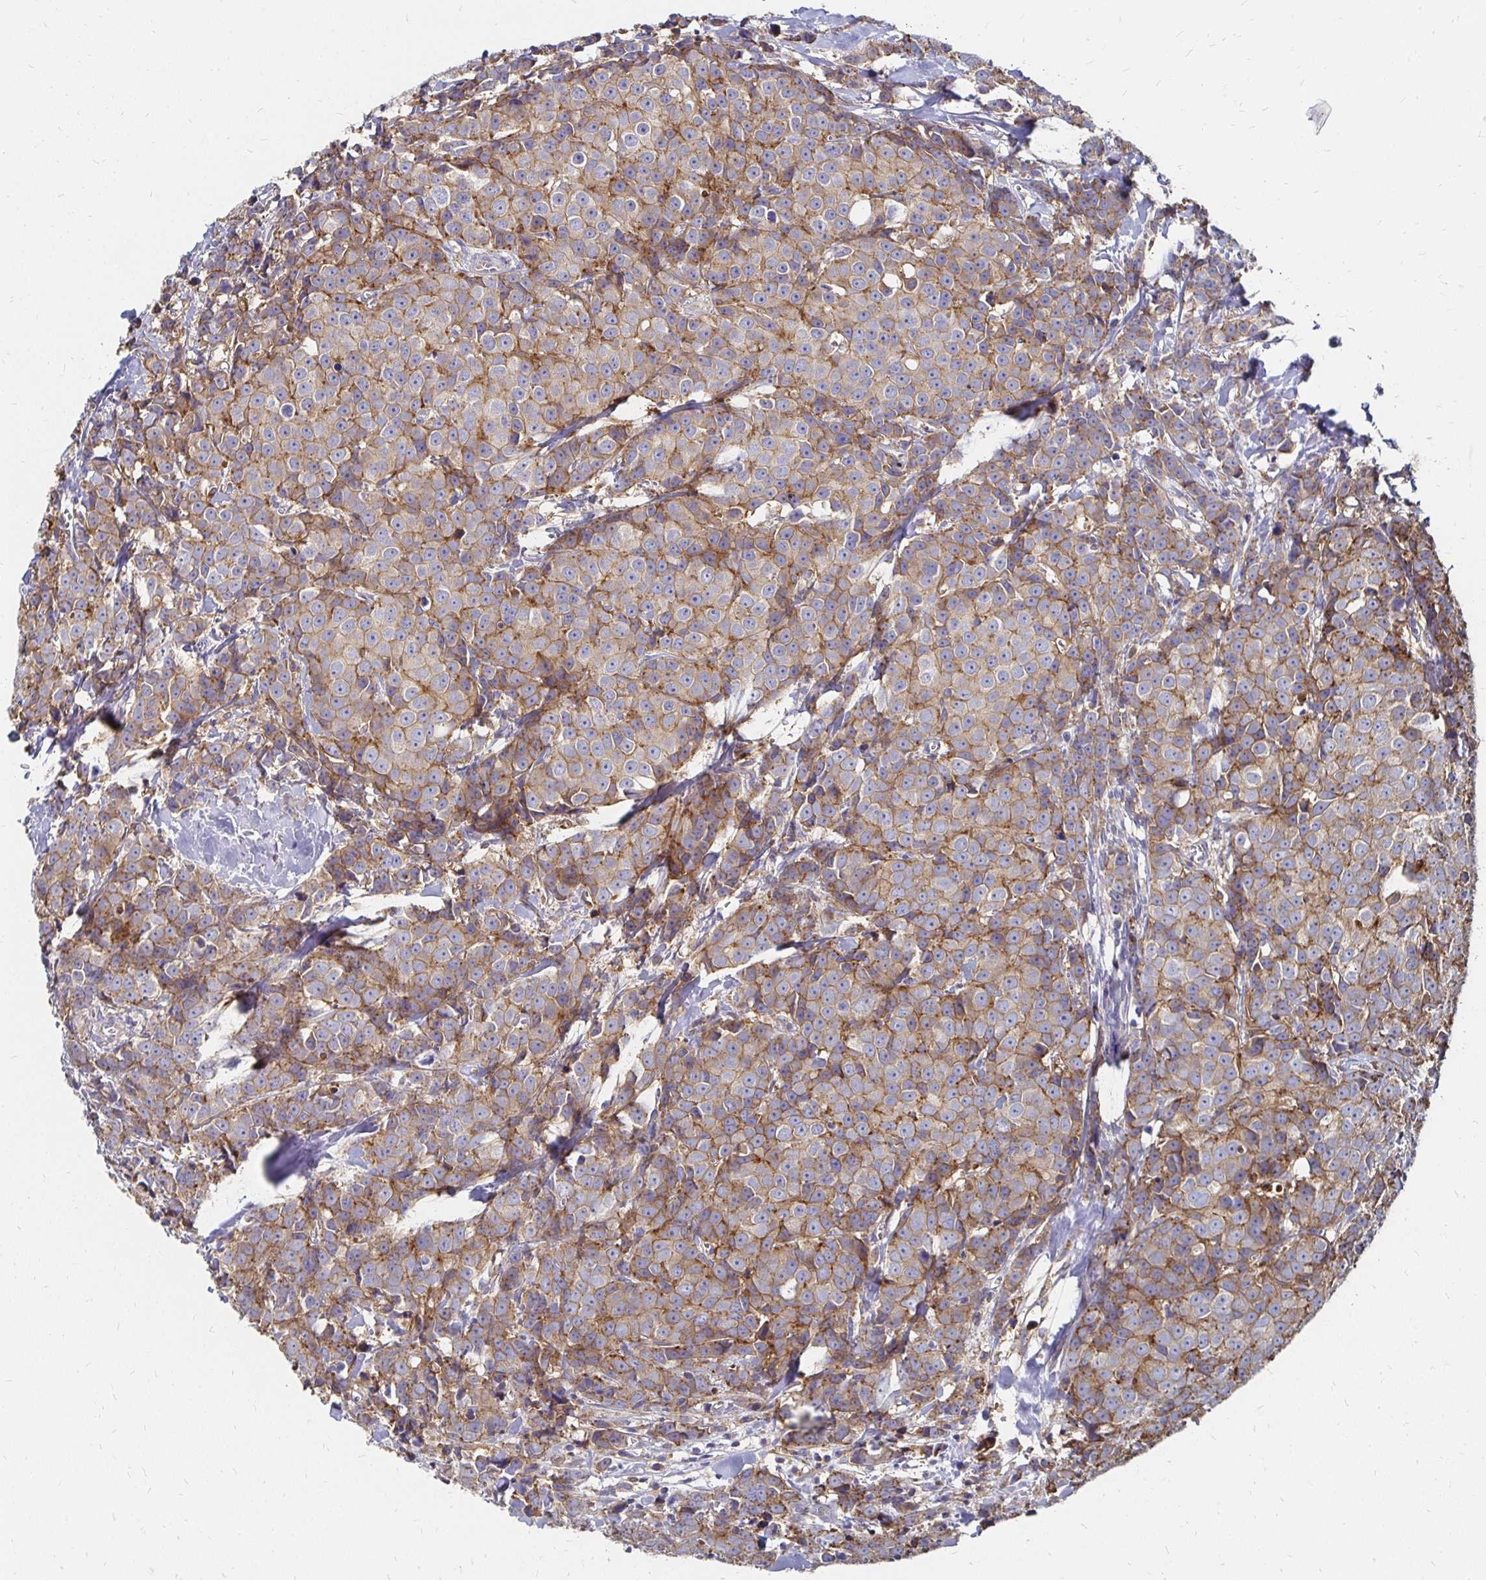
{"staining": {"intensity": "moderate", "quantity": "25%-75%", "location": "cytoplasmic/membranous"}, "tissue": "breast cancer", "cell_type": "Tumor cells", "image_type": "cancer", "snomed": [{"axis": "morphology", "description": "Duct carcinoma"}, {"axis": "topography", "description": "Breast"}], "caption": "Protein analysis of breast cancer tissue exhibits moderate cytoplasmic/membranous positivity in approximately 25%-75% of tumor cells.", "gene": "NCSTN", "patient": {"sex": "female", "age": 80}}